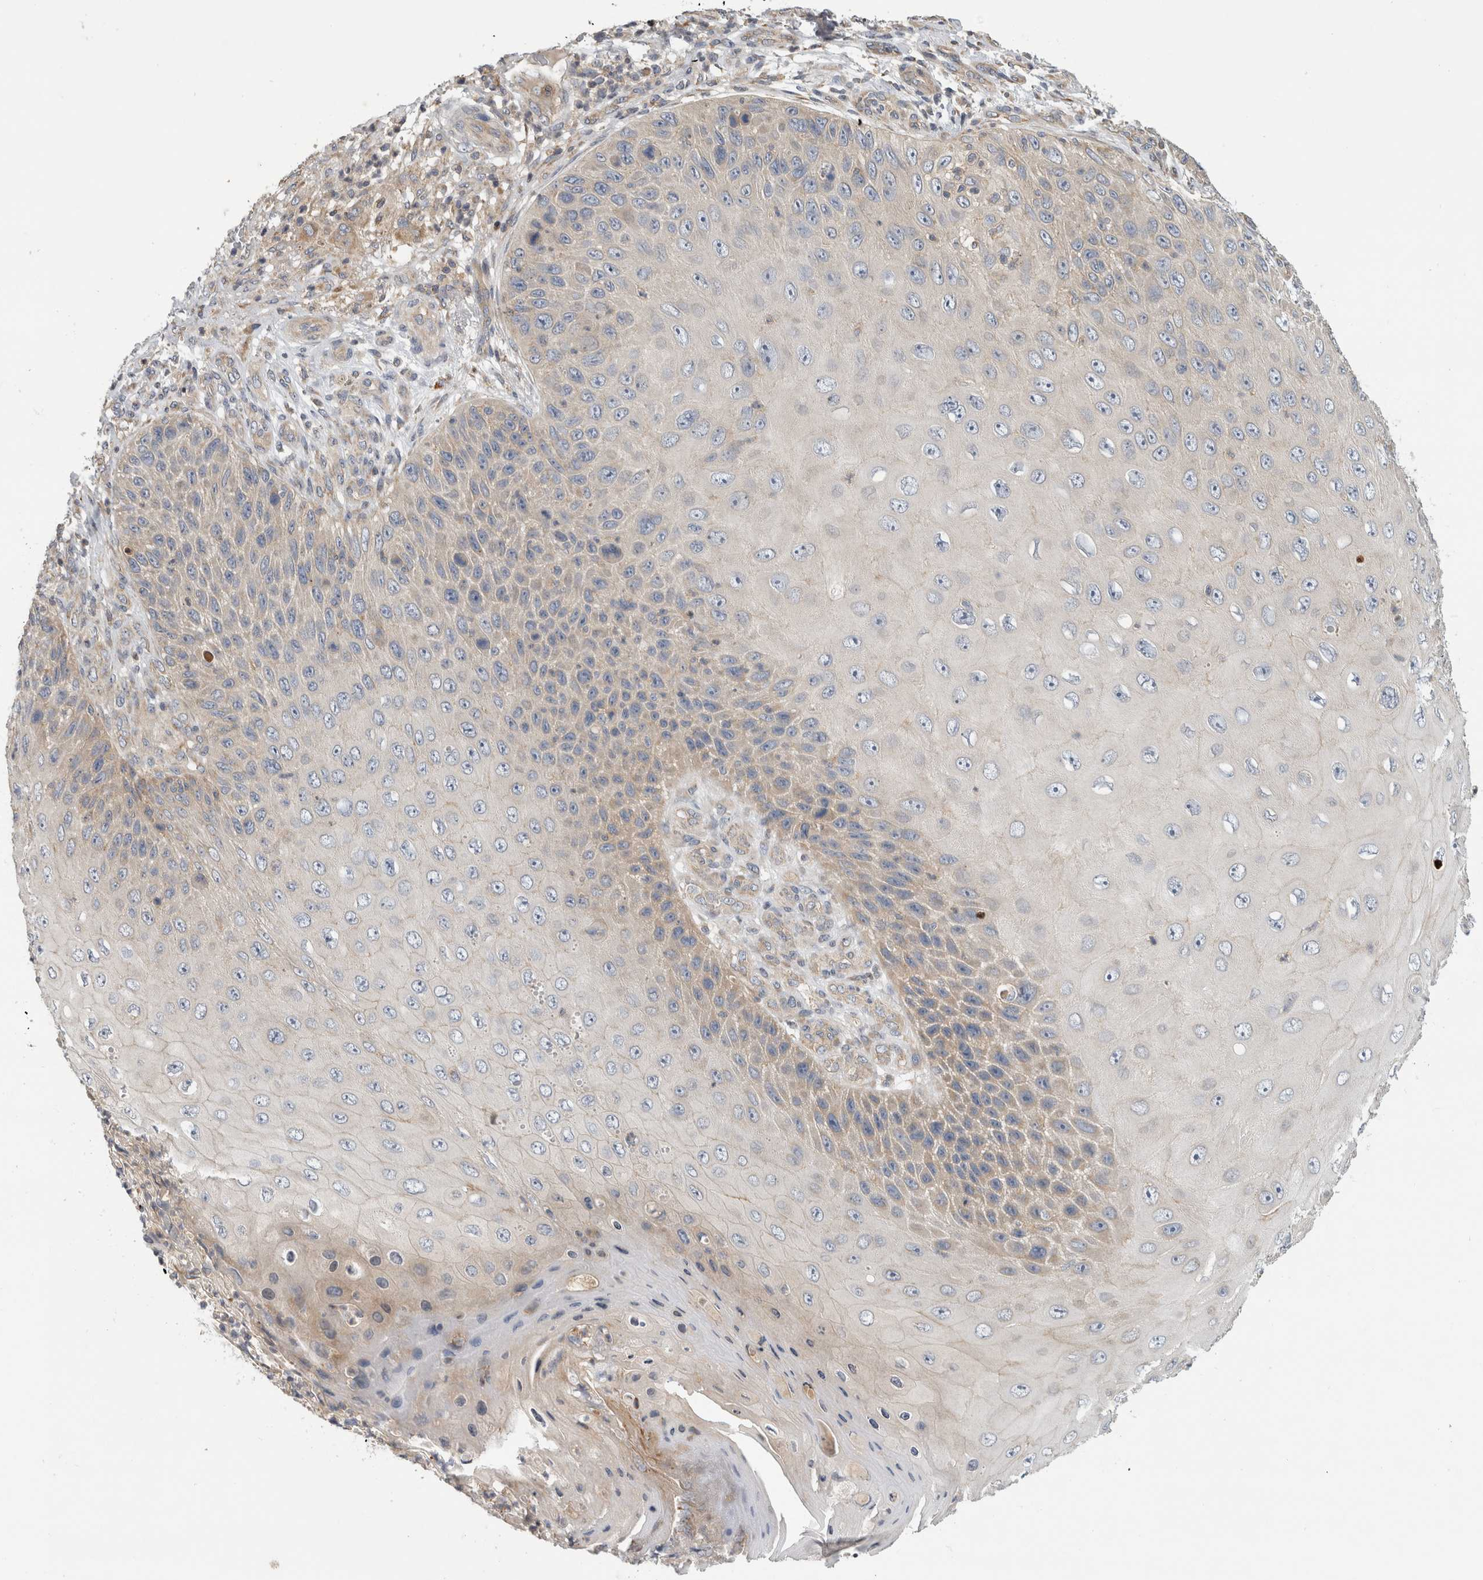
{"staining": {"intensity": "moderate", "quantity": "<25%", "location": "cytoplasmic/membranous"}, "tissue": "skin cancer", "cell_type": "Tumor cells", "image_type": "cancer", "snomed": [{"axis": "morphology", "description": "Squamous cell carcinoma, NOS"}, {"axis": "topography", "description": "Skin"}], "caption": "An image of human skin cancer stained for a protein displays moderate cytoplasmic/membranous brown staining in tumor cells.", "gene": "GRIK2", "patient": {"sex": "female", "age": 88}}